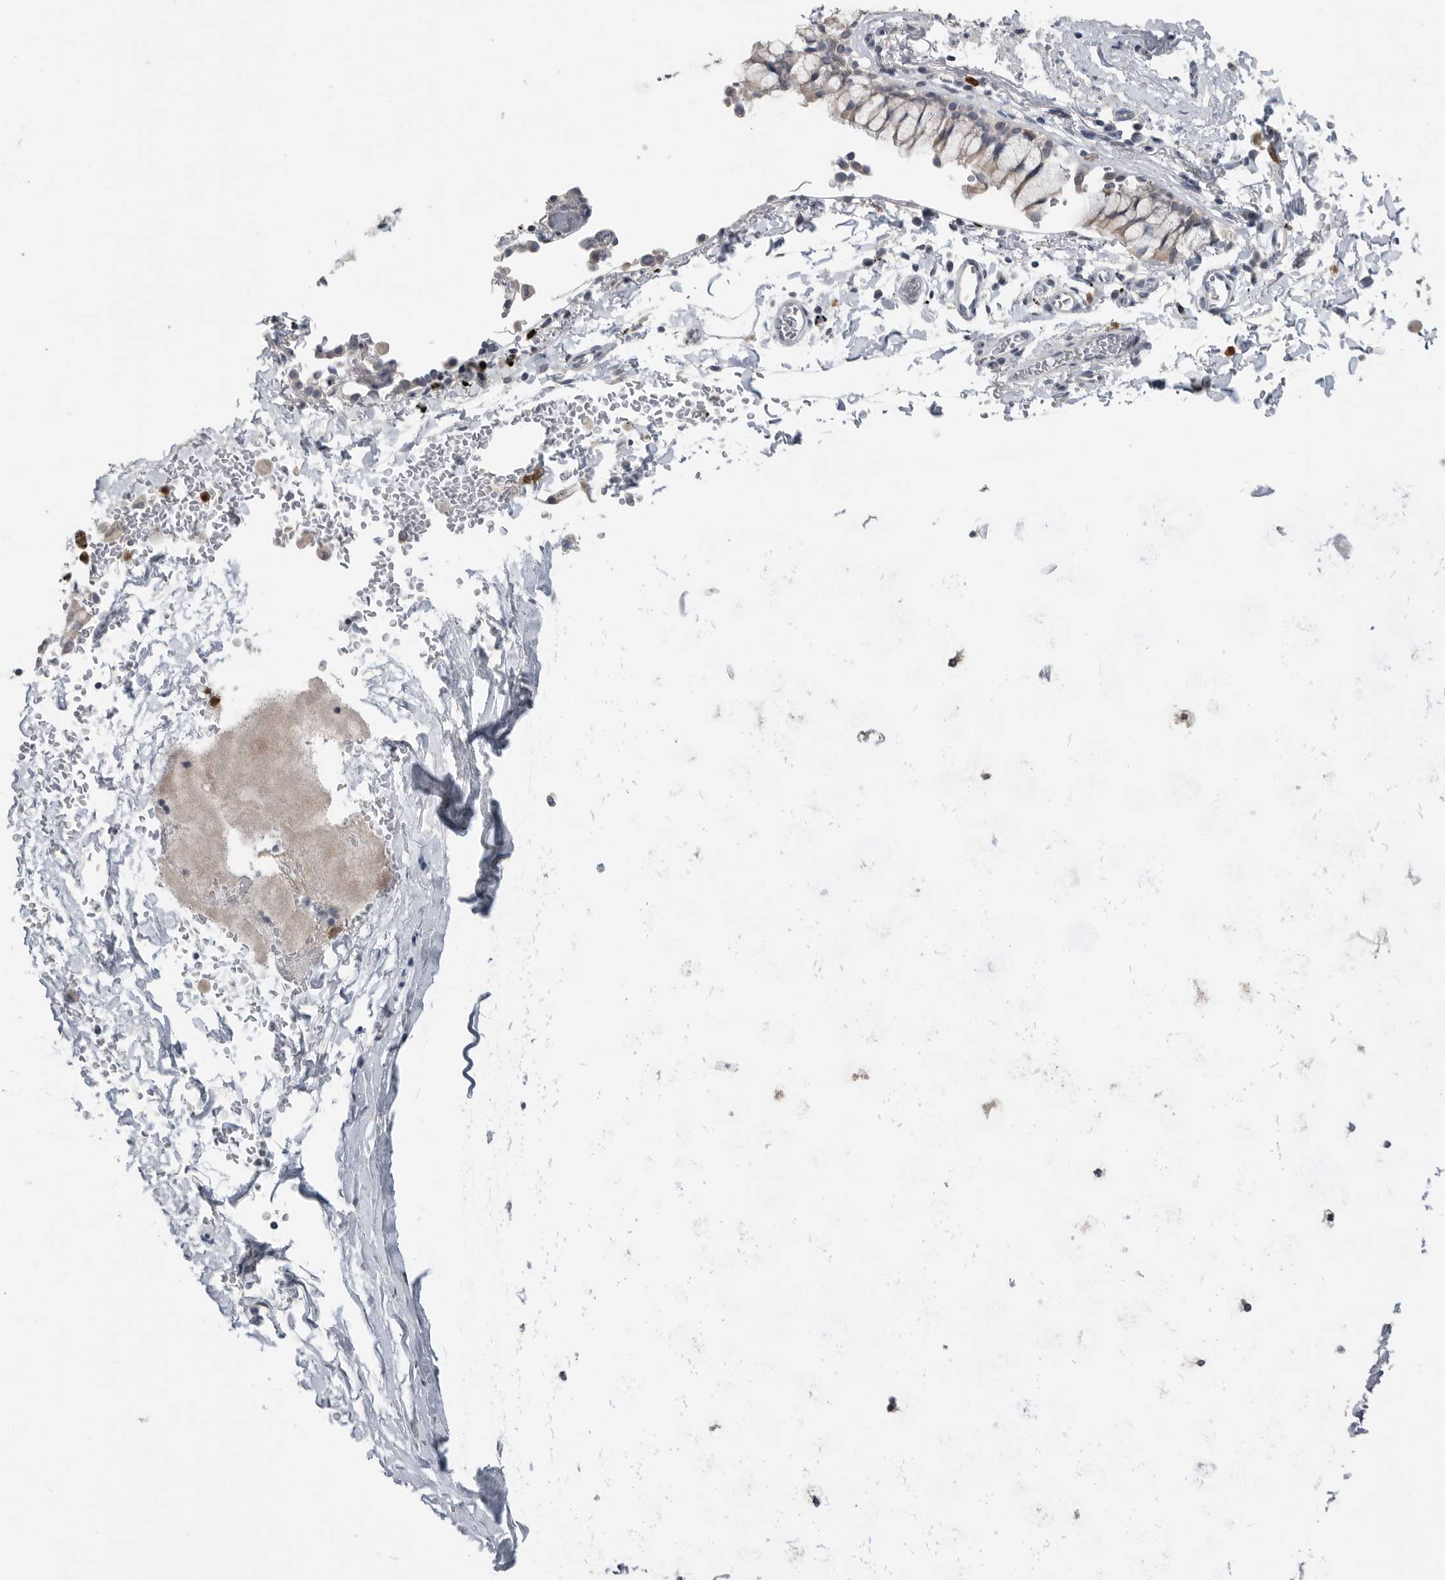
{"staining": {"intensity": "weak", "quantity": "<25%", "location": "cytoplasmic/membranous"}, "tissue": "bronchus", "cell_type": "Respiratory epithelial cells", "image_type": "normal", "snomed": [{"axis": "morphology", "description": "Normal tissue, NOS"}, {"axis": "morphology", "description": "Inflammation, NOS"}, {"axis": "topography", "description": "Cartilage tissue"}, {"axis": "topography", "description": "Bronchus"}, {"axis": "topography", "description": "Lung"}], "caption": "This is an IHC image of benign bronchus. There is no expression in respiratory epithelial cells.", "gene": "SCP2", "patient": {"sex": "female", "age": 64}}